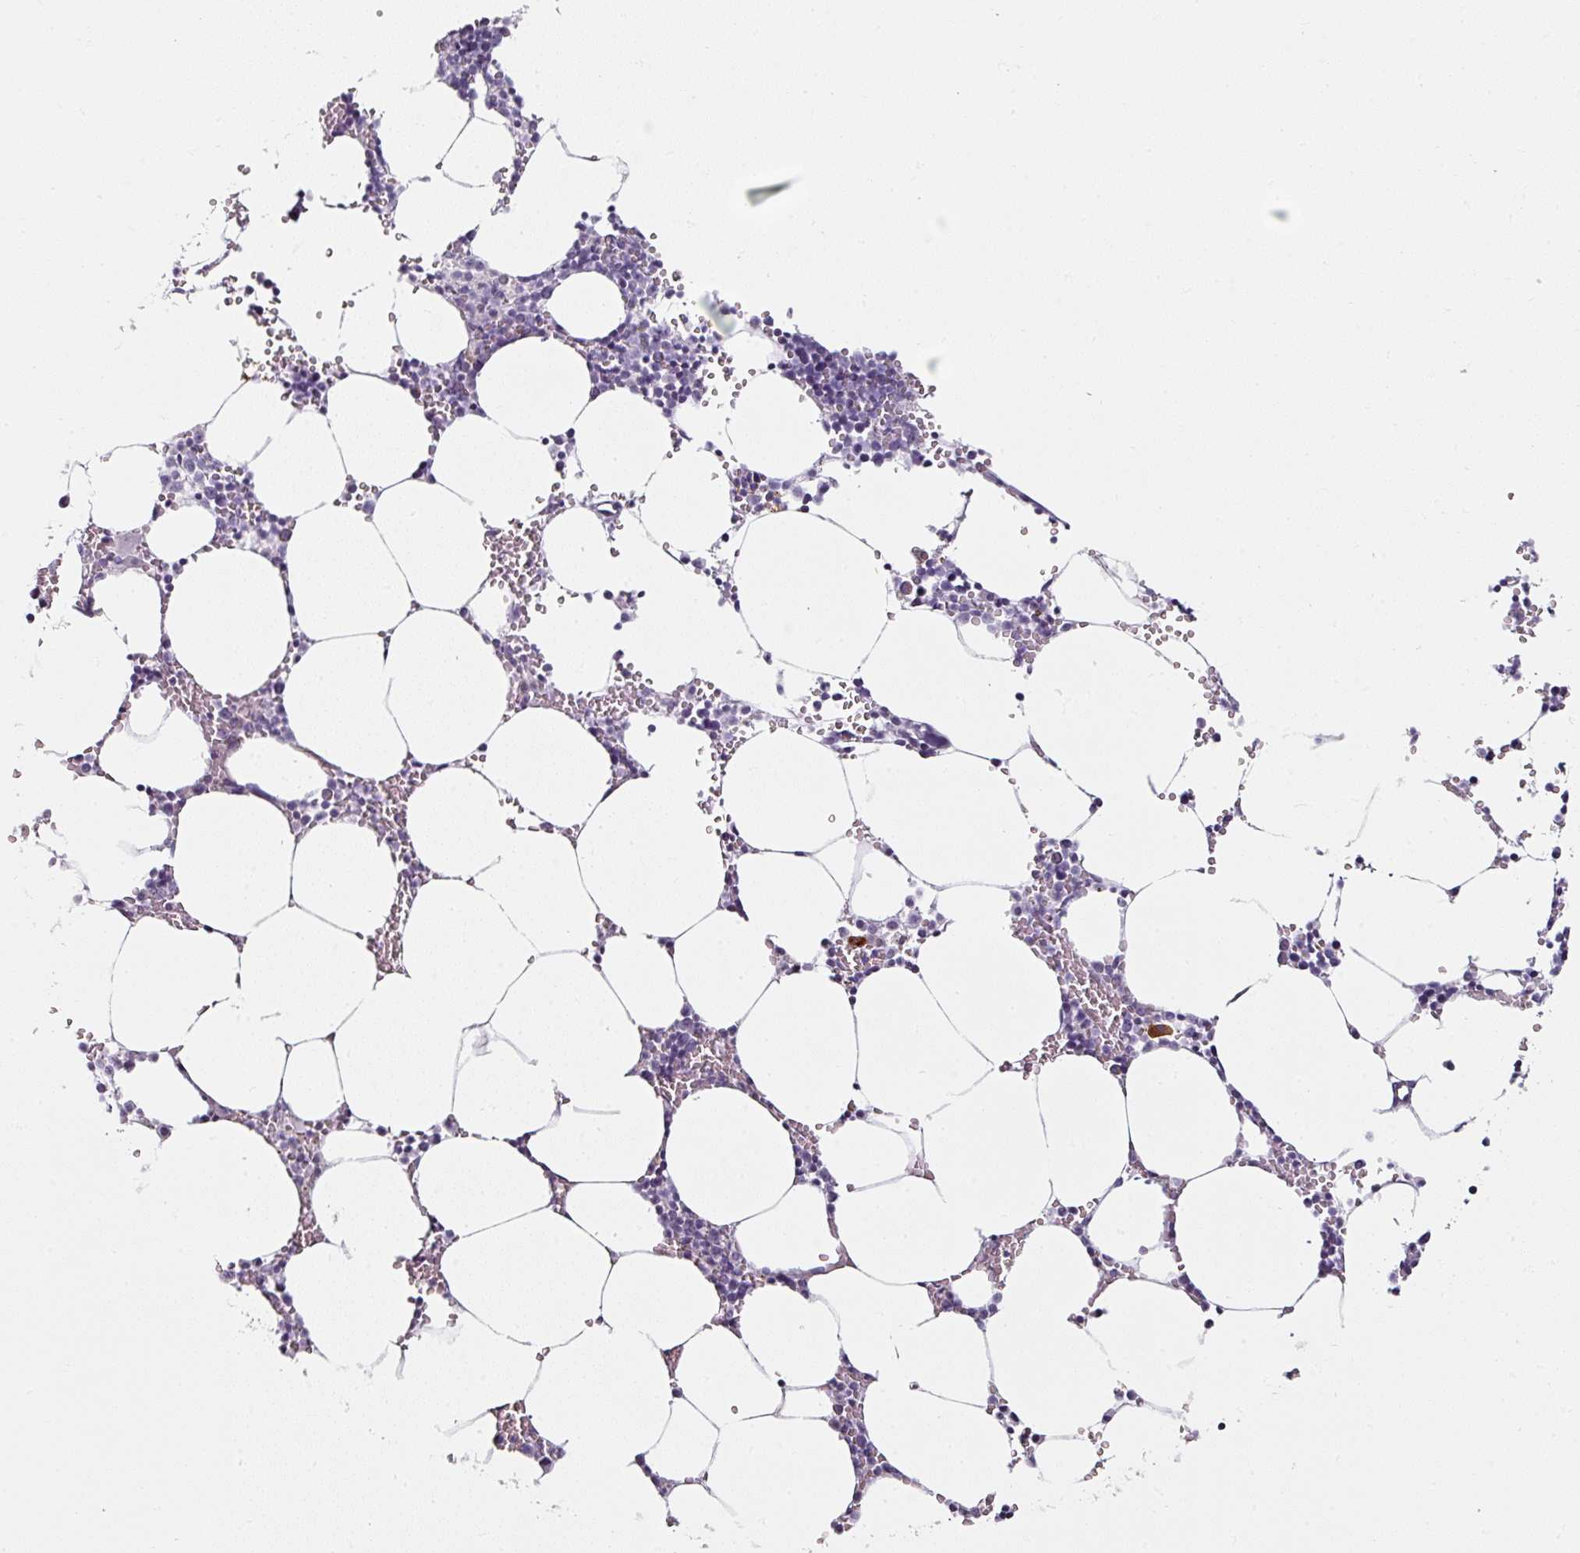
{"staining": {"intensity": "negative", "quantity": "none", "location": "none"}, "tissue": "bone marrow", "cell_type": "Hematopoietic cells", "image_type": "normal", "snomed": [{"axis": "morphology", "description": "Normal tissue, NOS"}, {"axis": "topography", "description": "Bone marrow"}], "caption": "Photomicrograph shows no significant protein expression in hematopoietic cells of unremarkable bone marrow. Nuclei are stained in blue.", "gene": "CAP2", "patient": {"sex": "male", "age": 70}}